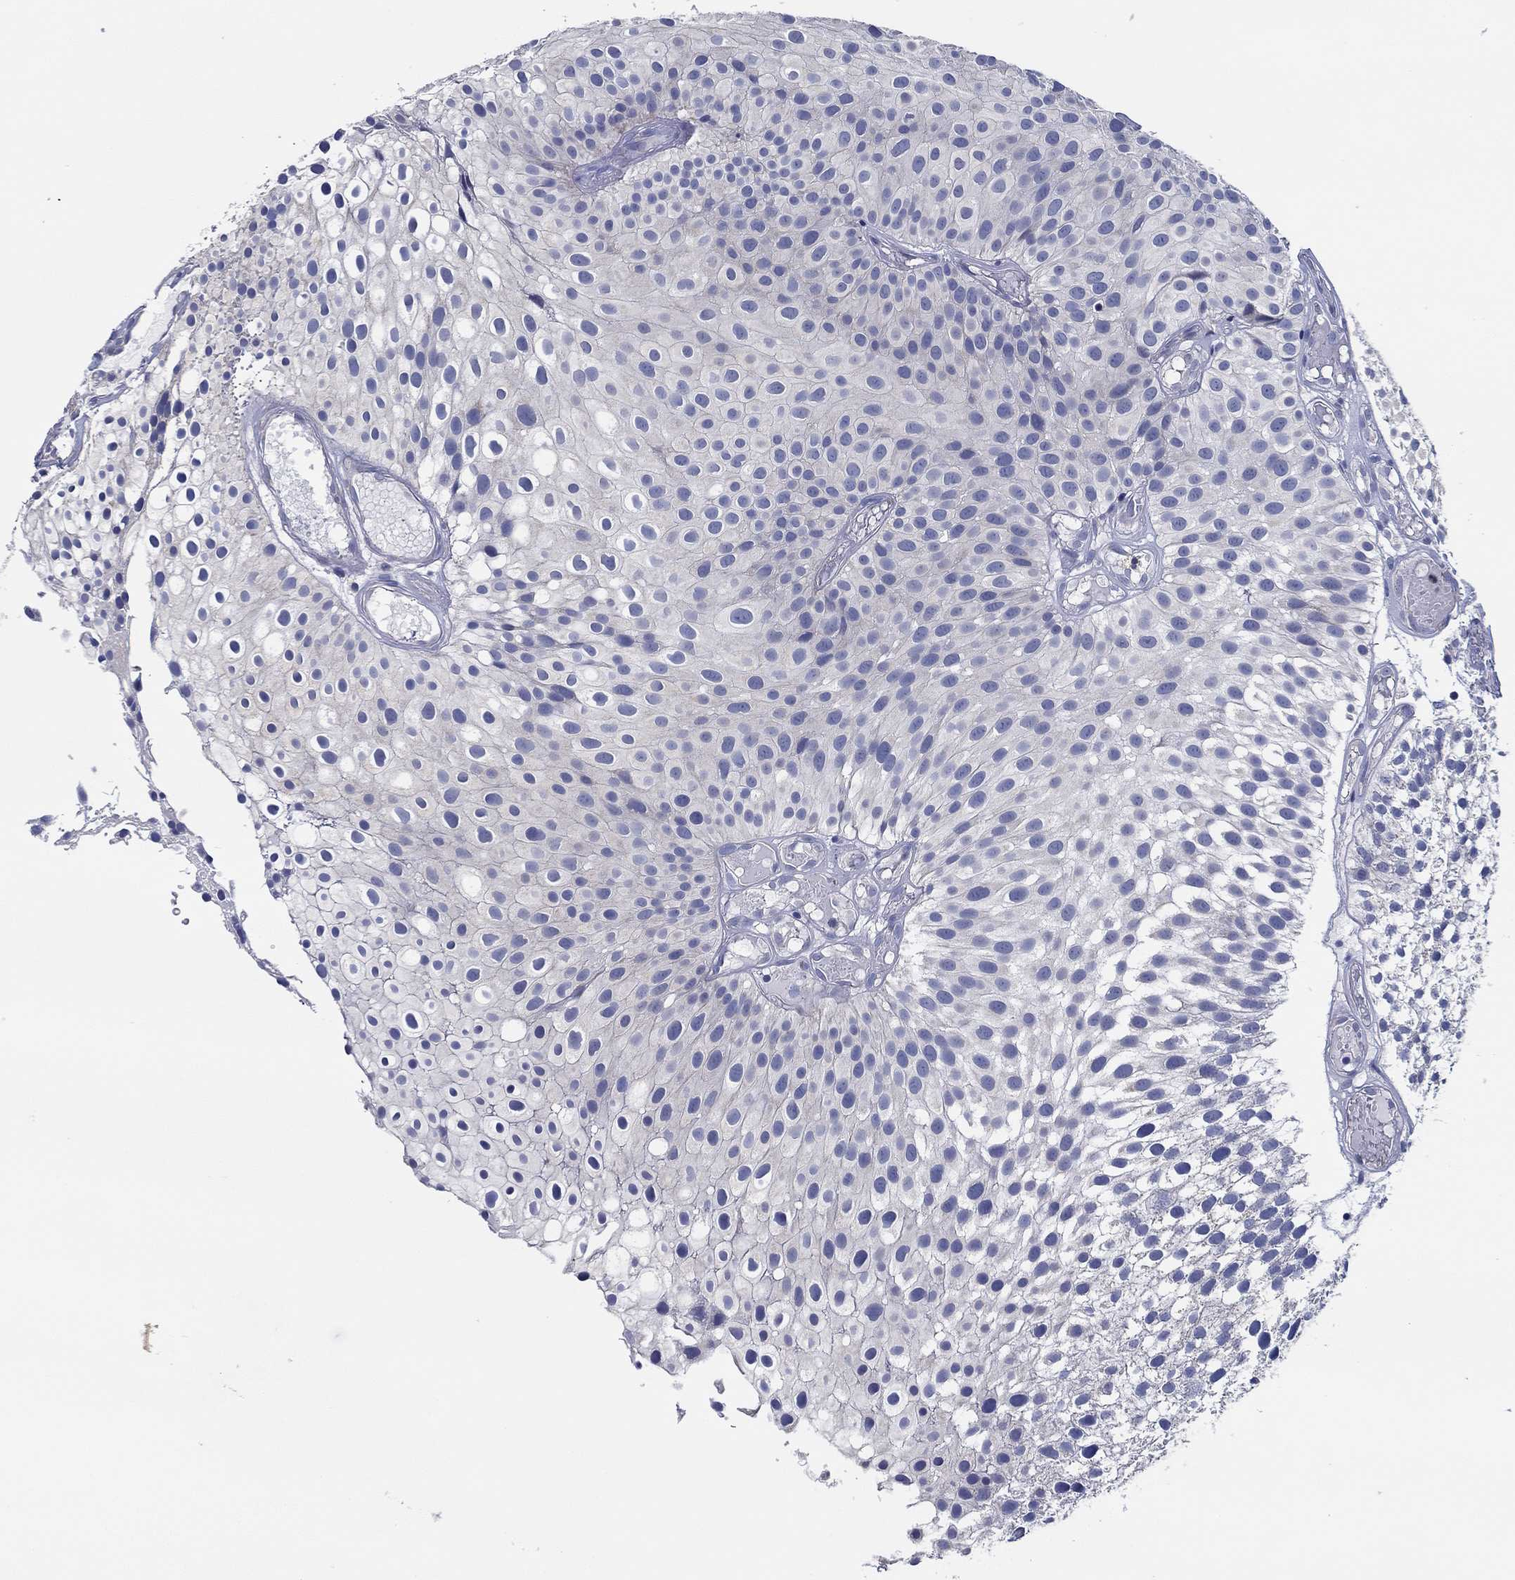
{"staining": {"intensity": "negative", "quantity": "none", "location": "none"}, "tissue": "urothelial cancer", "cell_type": "Tumor cells", "image_type": "cancer", "snomed": [{"axis": "morphology", "description": "Urothelial carcinoma, Low grade"}, {"axis": "topography", "description": "Urinary bladder"}], "caption": "Tumor cells are negative for brown protein staining in low-grade urothelial carcinoma.", "gene": "CFAP61", "patient": {"sex": "male", "age": 79}}